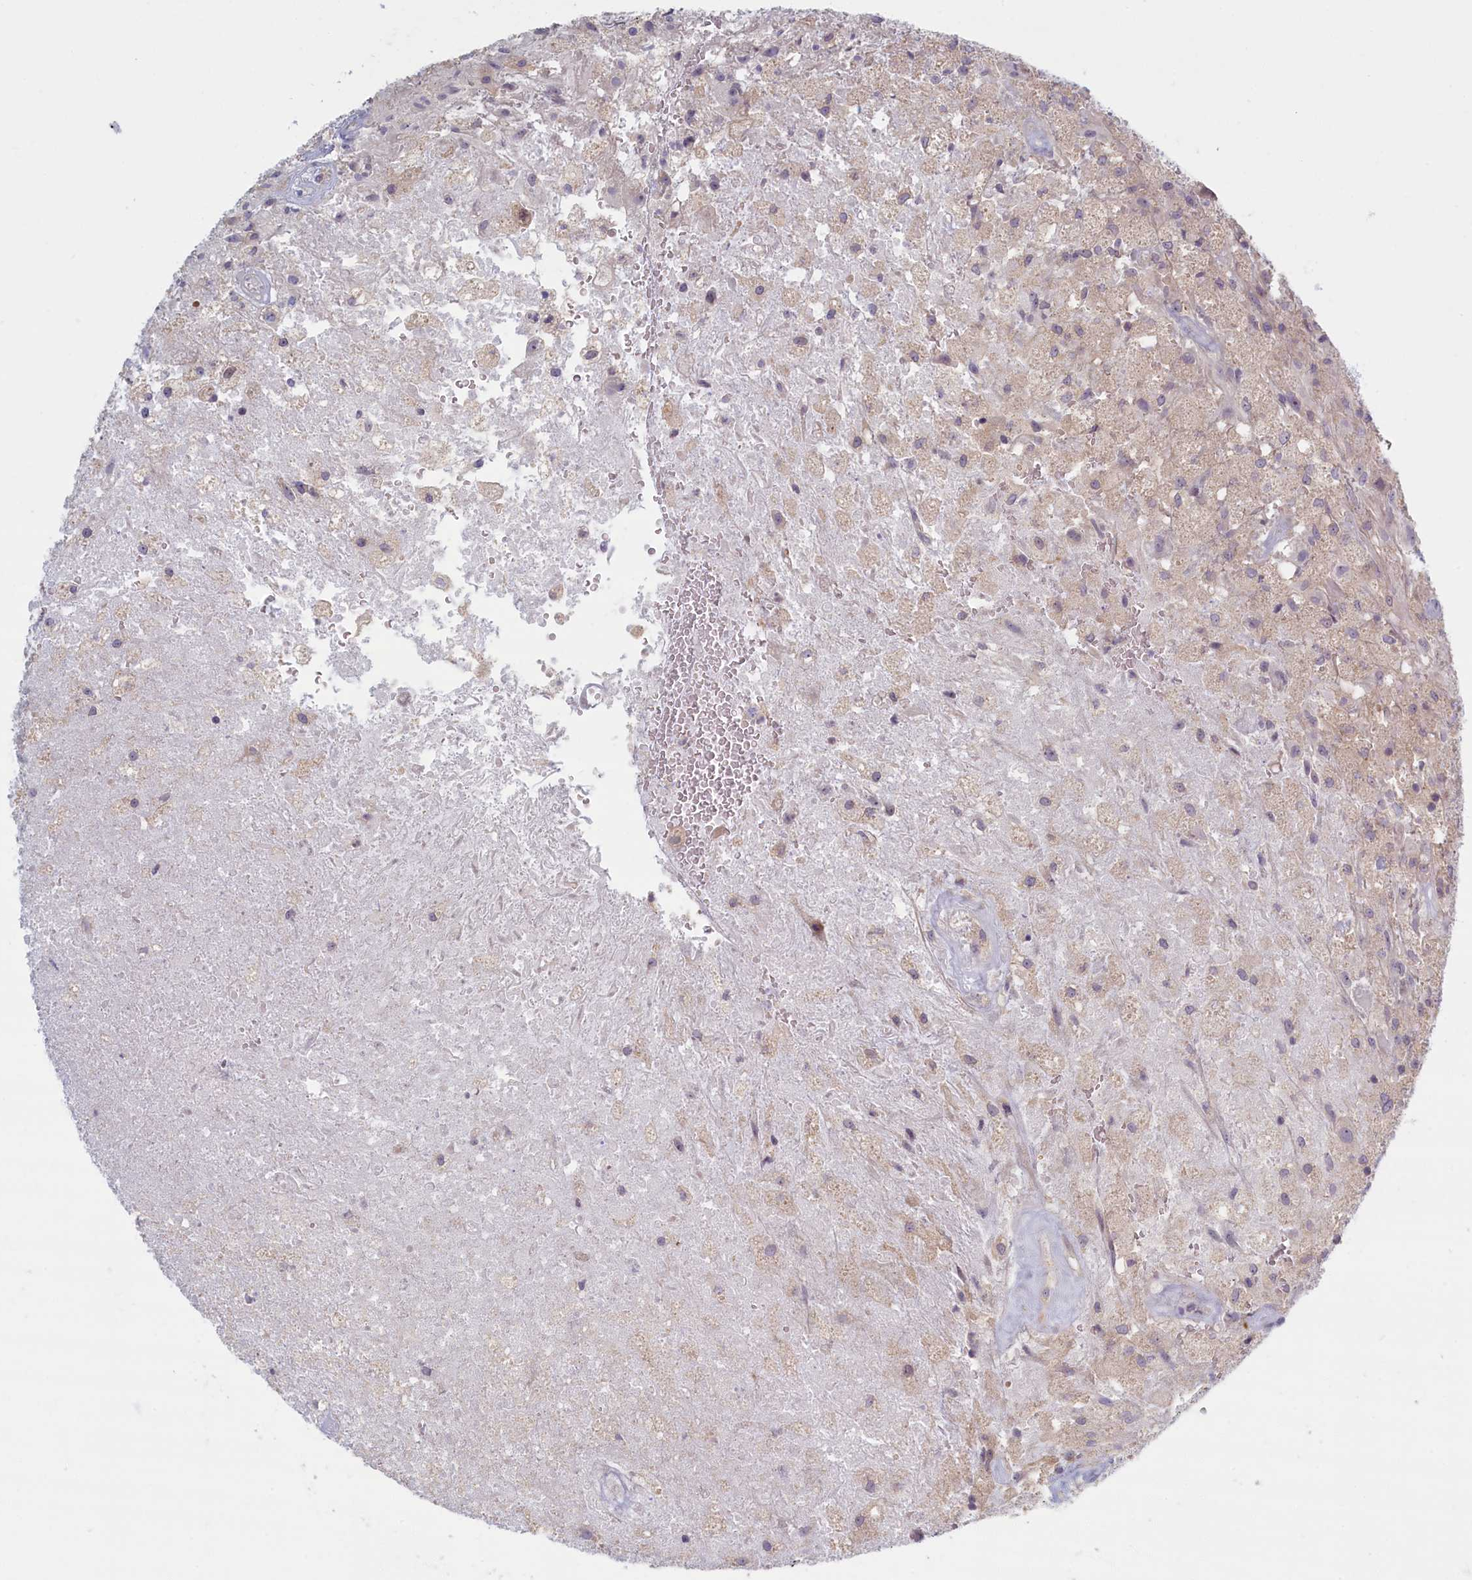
{"staining": {"intensity": "negative", "quantity": "none", "location": "none"}, "tissue": "glioma", "cell_type": "Tumor cells", "image_type": "cancer", "snomed": [{"axis": "morphology", "description": "Glioma, malignant, High grade"}, {"axis": "topography", "description": "Brain"}], "caption": "This histopathology image is of glioma stained with IHC to label a protein in brown with the nuclei are counter-stained blue. There is no staining in tumor cells. (Immunohistochemistry, brightfield microscopy, high magnification).", "gene": "TRPM4", "patient": {"sex": "male", "age": 56}}